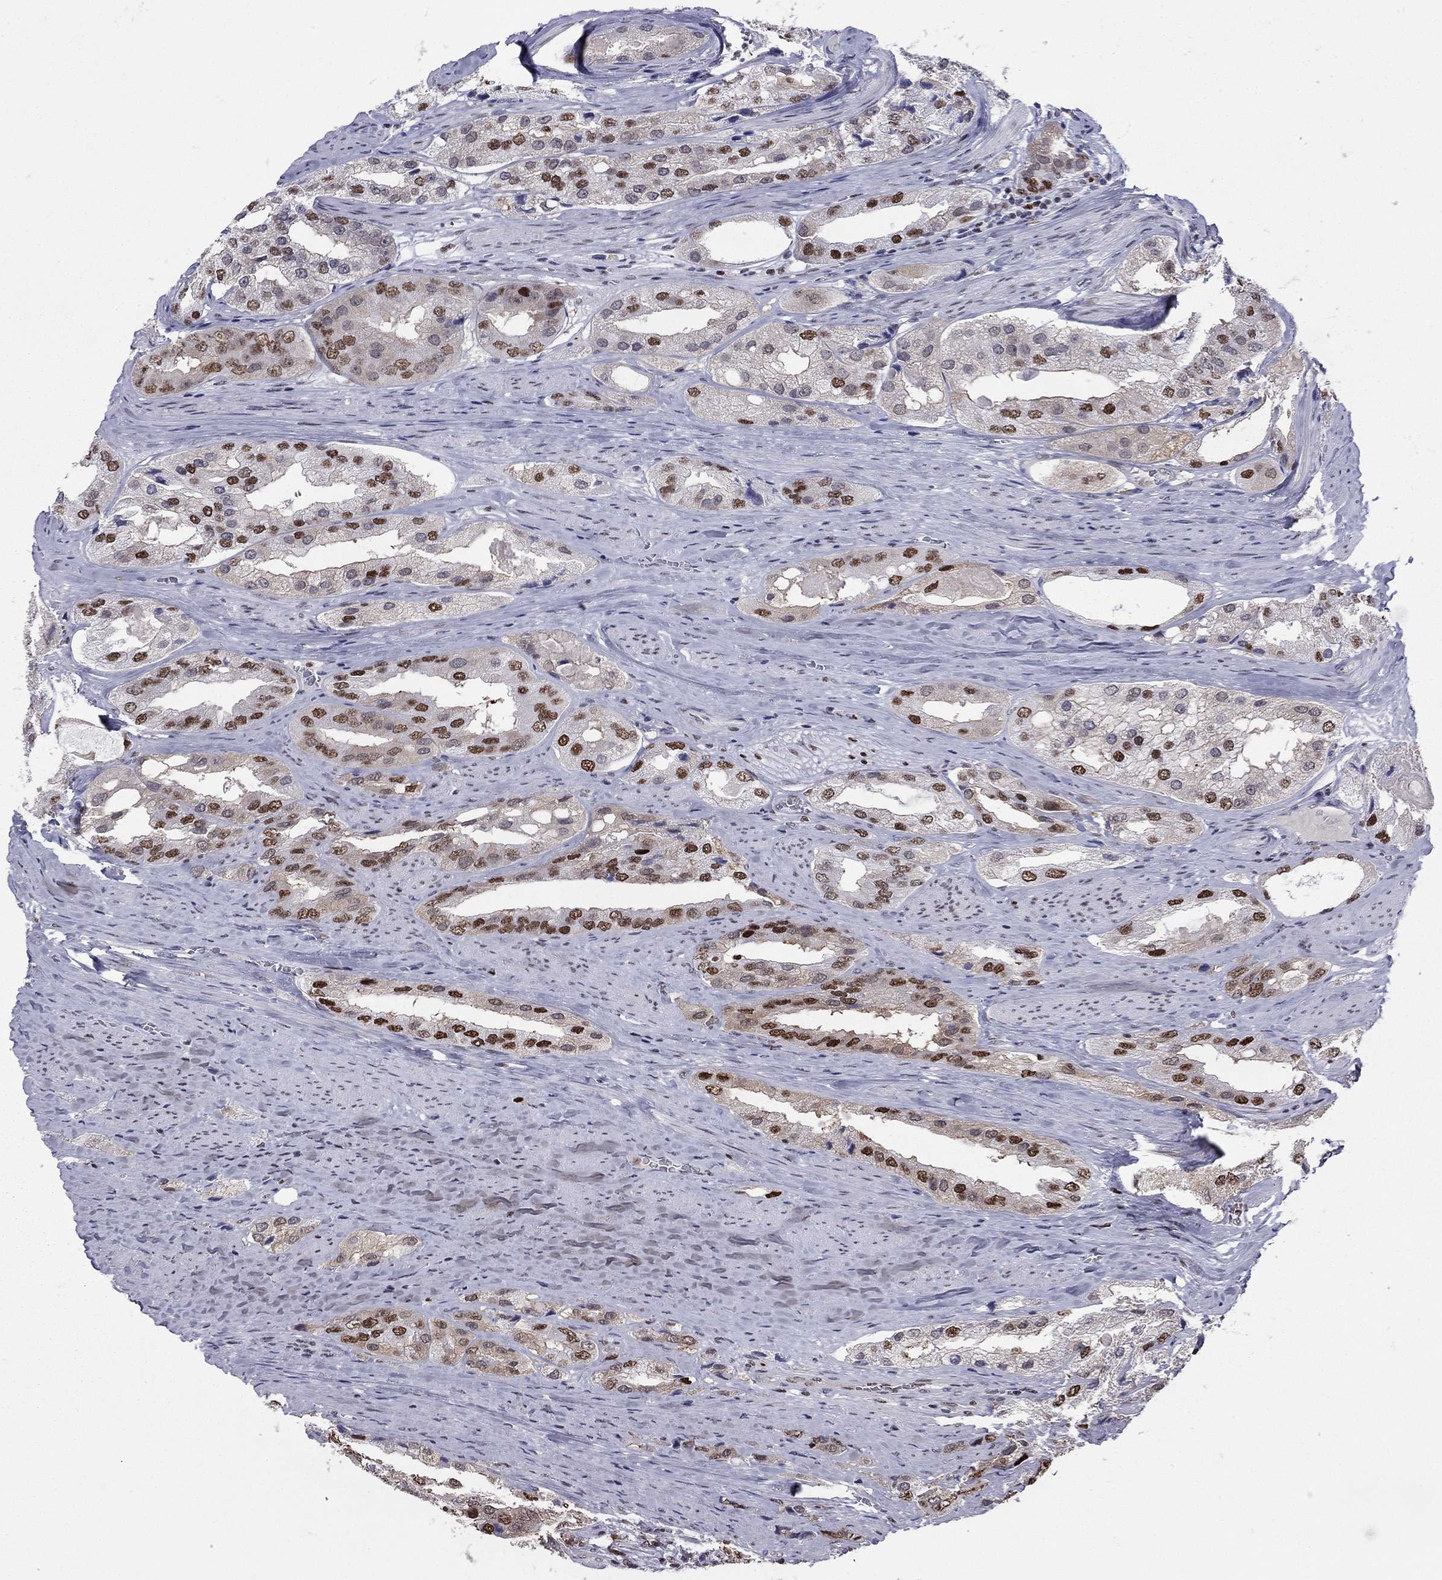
{"staining": {"intensity": "strong", "quantity": ">75%", "location": "nuclear"}, "tissue": "prostate cancer", "cell_type": "Tumor cells", "image_type": "cancer", "snomed": [{"axis": "morphology", "description": "Adenocarcinoma, Low grade"}, {"axis": "topography", "description": "Prostate"}], "caption": "A brown stain labels strong nuclear positivity of a protein in human prostate cancer (adenocarcinoma (low-grade)) tumor cells.", "gene": "PCGF3", "patient": {"sex": "male", "age": 69}}